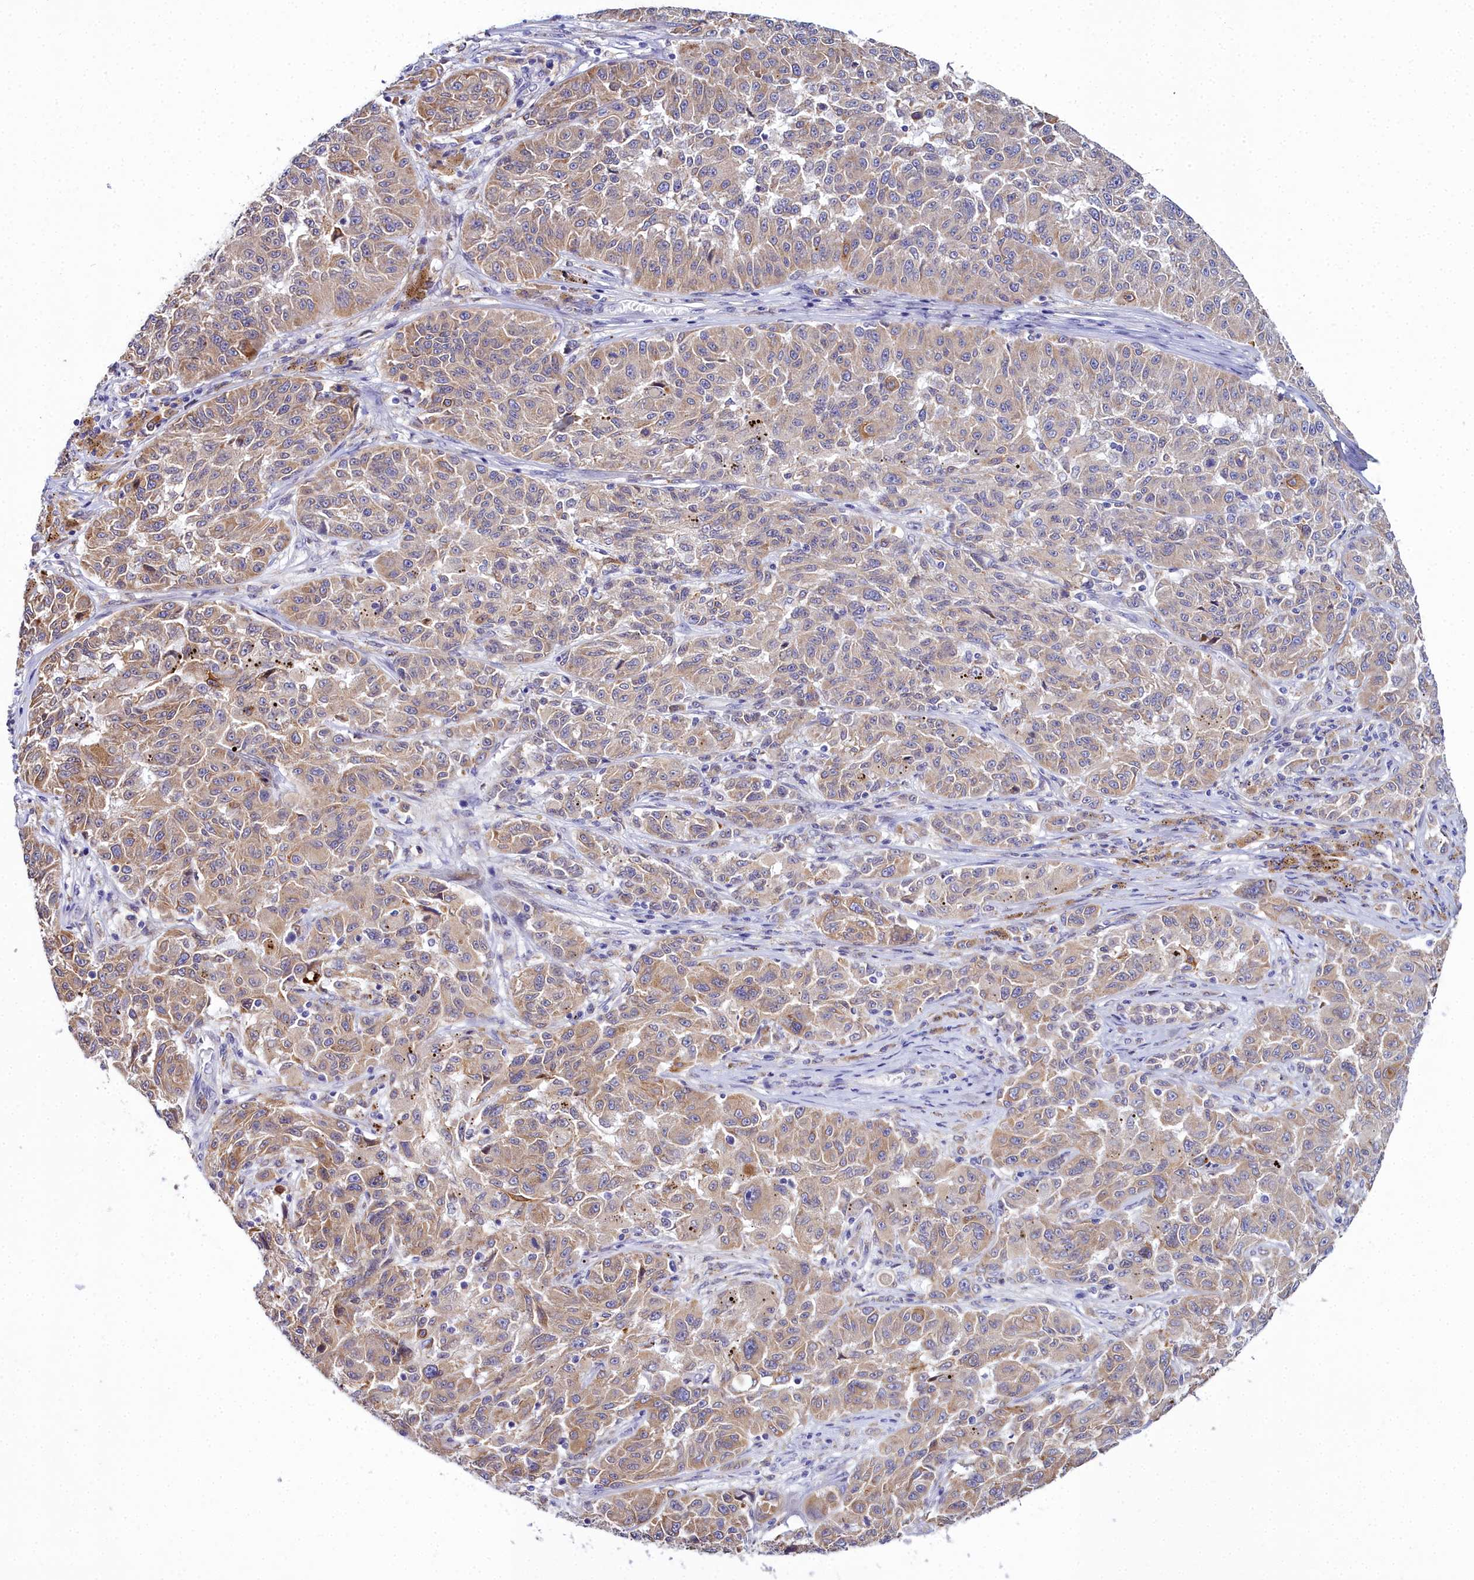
{"staining": {"intensity": "weak", "quantity": ">75%", "location": "cytoplasmic/membranous"}, "tissue": "melanoma", "cell_type": "Tumor cells", "image_type": "cancer", "snomed": [{"axis": "morphology", "description": "Malignant melanoma, NOS"}, {"axis": "topography", "description": "Skin"}], "caption": "Human melanoma stained with a protein marker displays weak staining in tumor cells.", "gene": "ELAPOR2", "patient": {"sex": "male", "age": 53}}